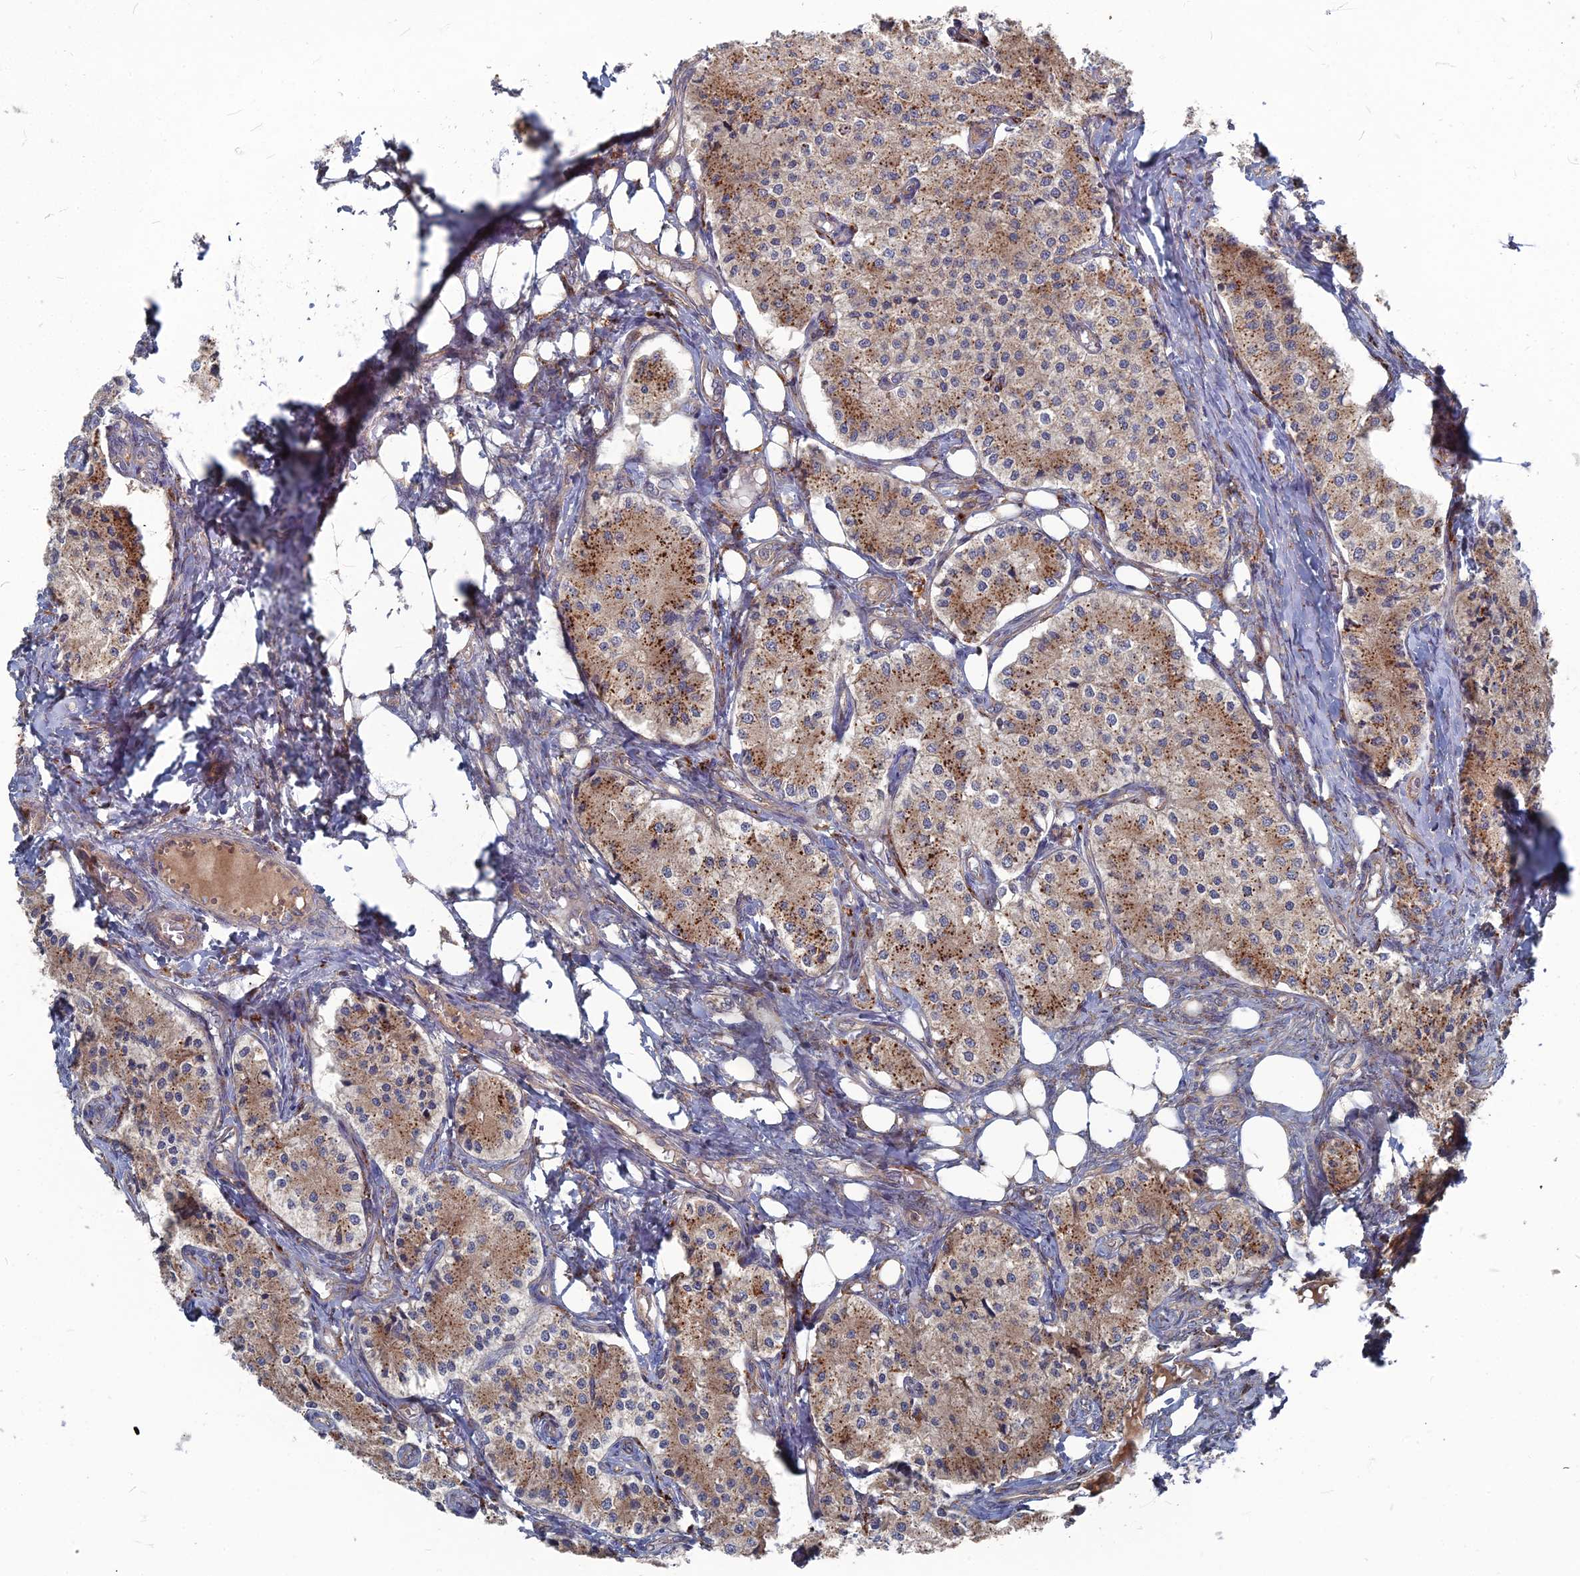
{"staining": {"intensity": "moderate", "quantity": "25%-75%", "location": "cytoplasmic/membranous"}, "tissue": "carcinoid", "cell_type": "Tumor cells", "image_type": "cancer", "snomed": [{"axis": "morphology", "description": "Carcinoid, malignant, NOS"}, {"axis": "topography", "description": "Colon"}], "caption": "Moderate cytoplasmic/membranous staining is identified in about 25%-75% of tumor cells in carcinoid (malignant). (Stains: DAB in brown, nuclei in blue, Microscopy: brightfield microscopy at high magnification).", "gene": "PPCDC", "patient": {"sex": "female", "age": 52}}